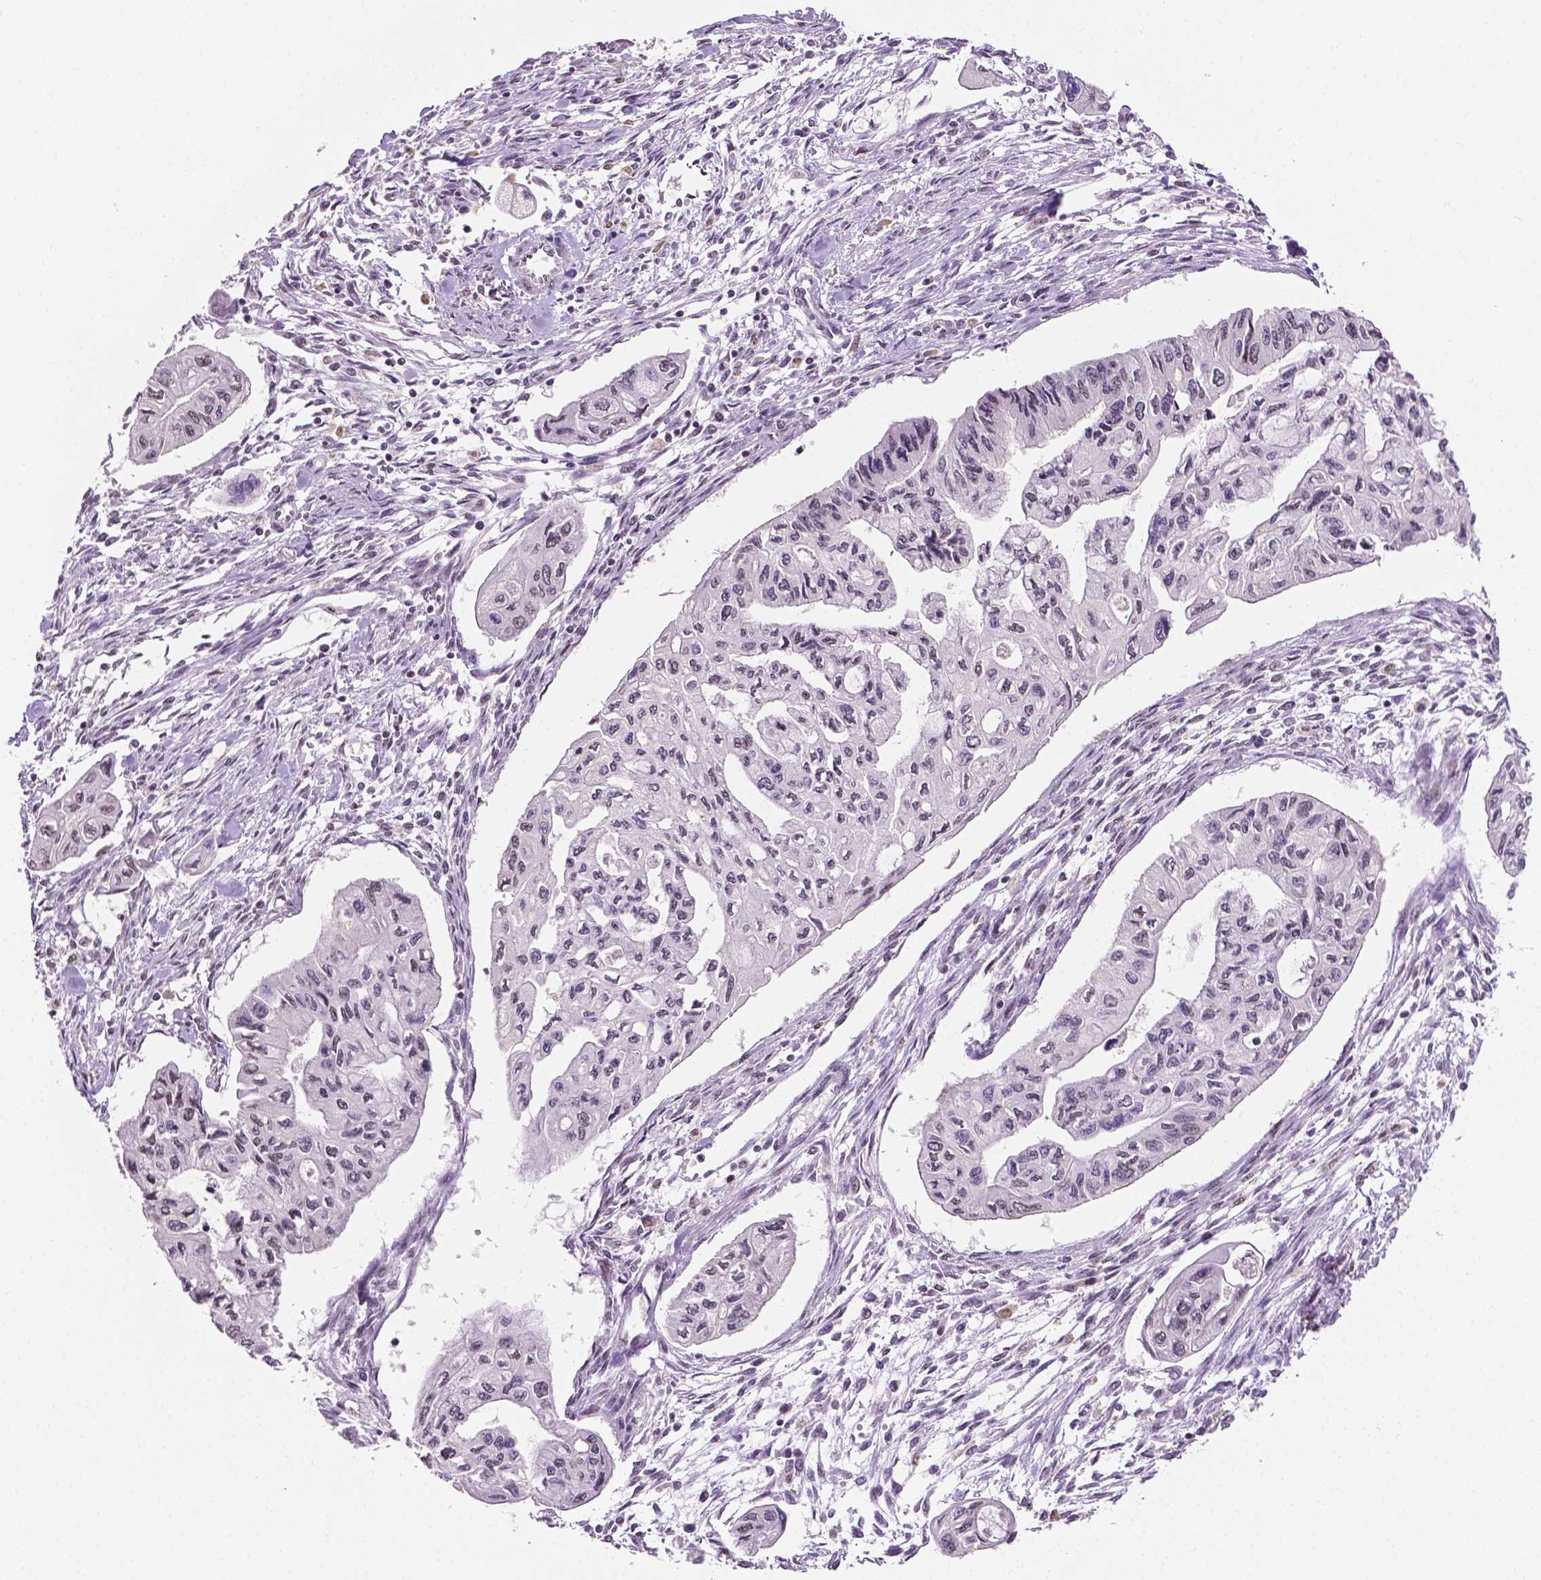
{"staining": {"intensity": "negative", "quantity": "none", "location": "none"}, "tissue": "pancreatic cancer", "cell_type": "Tumor cells", "image_type": "cancer", "snomed": [{"axis": "morphology", "description": "Adenocarcinoma, NOS"}, {"axis": "topography", "description": "Pancreas"}], "caption": "DAB immunohistochemical staining of adenocarcinoma (pancreatic) exhibits no significant expression in tumor cells.", "gene": "PTPN6", "patient": {"sex": "female", "age": 76}}